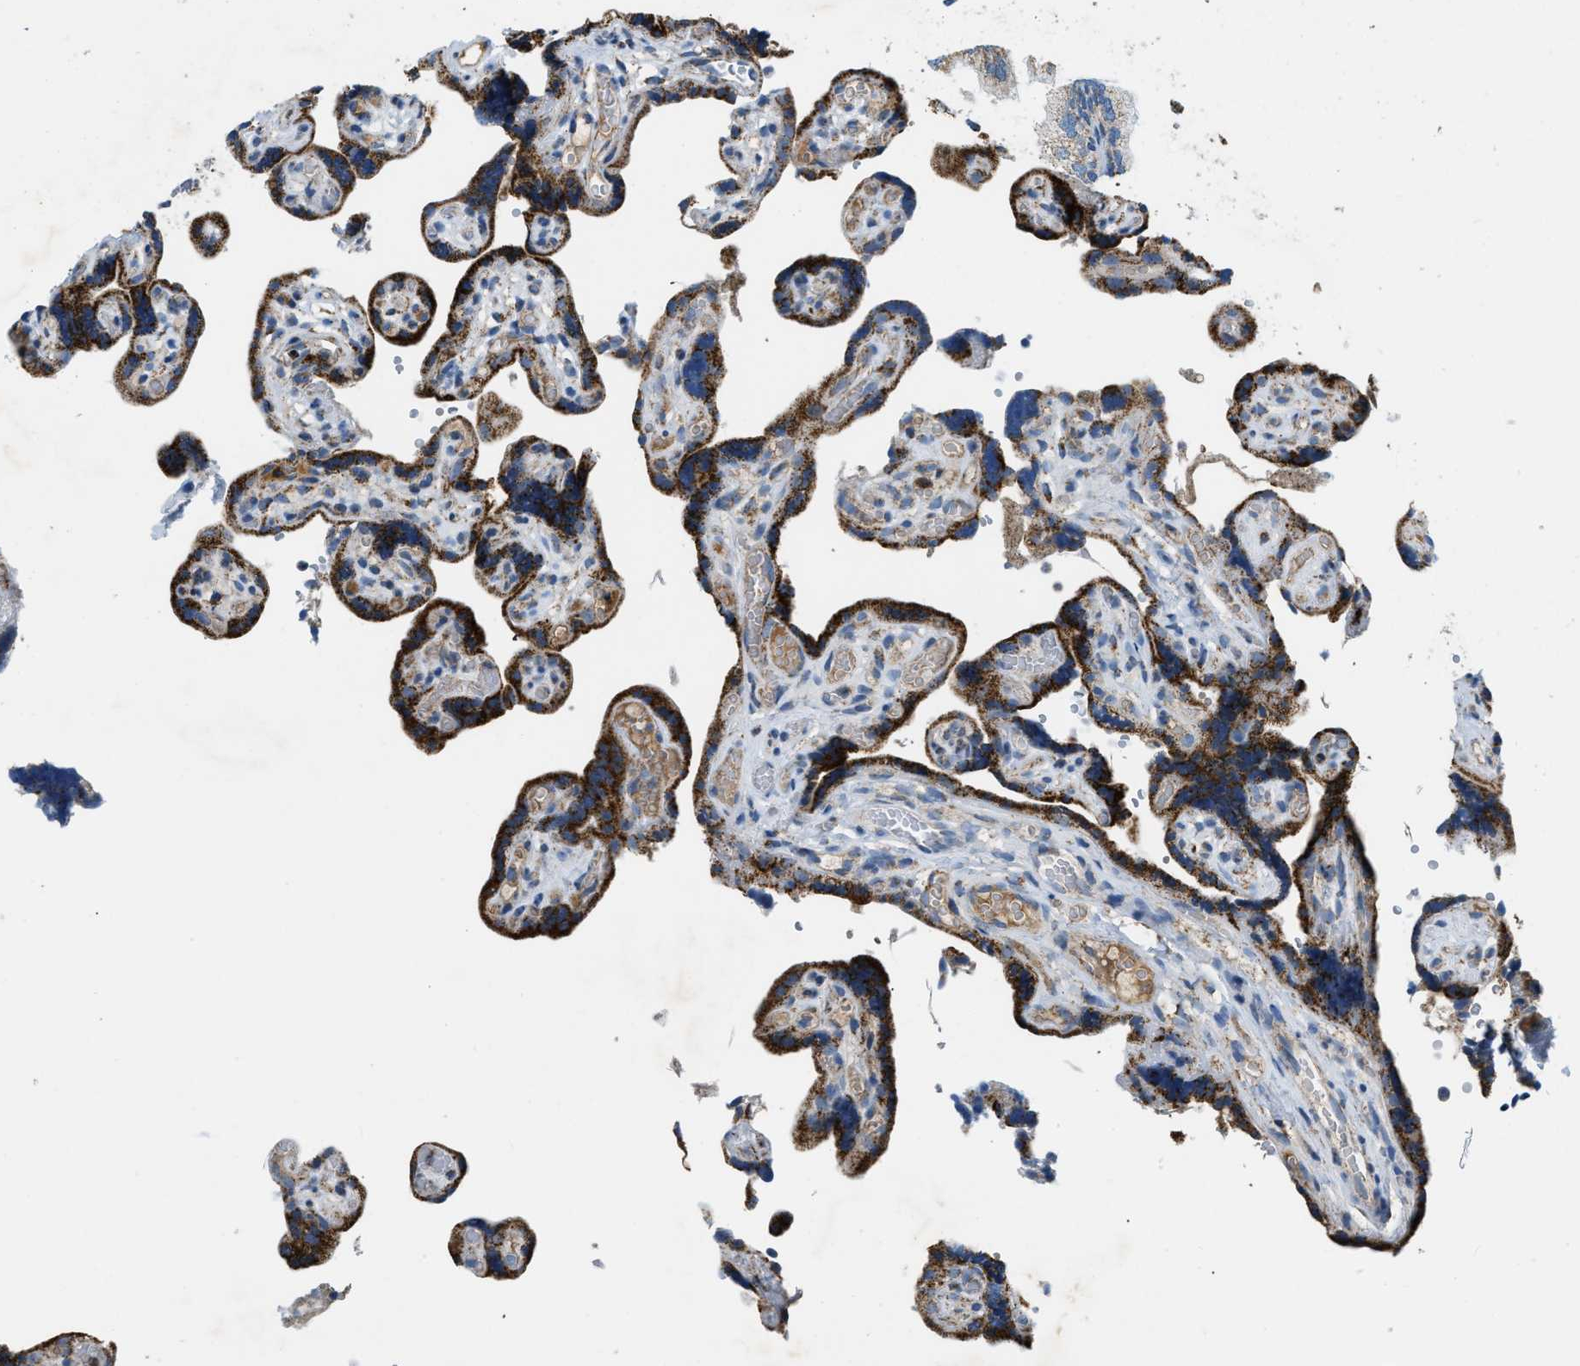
{"staining": {"intensity": "moderate", "quantity": "25%-75%", "location": "cytoplasmic/membranous"}, "tissue": "placenta", "cell_type": "Decidual cells", "image_type": "normal", "snomed": [{"axis": "morphology", "description": "Normal tissue, NOS"}, {"axis": "topography", "description": "Placenta"}], "caption": "The photomicrograph shows staining of normal placenta, revealing moderate cytoplasmic/membranous protein expression (brown color) within decidual cells.", "gene": "ACADVL", "patient": {"sex": "female", "age": 30}}